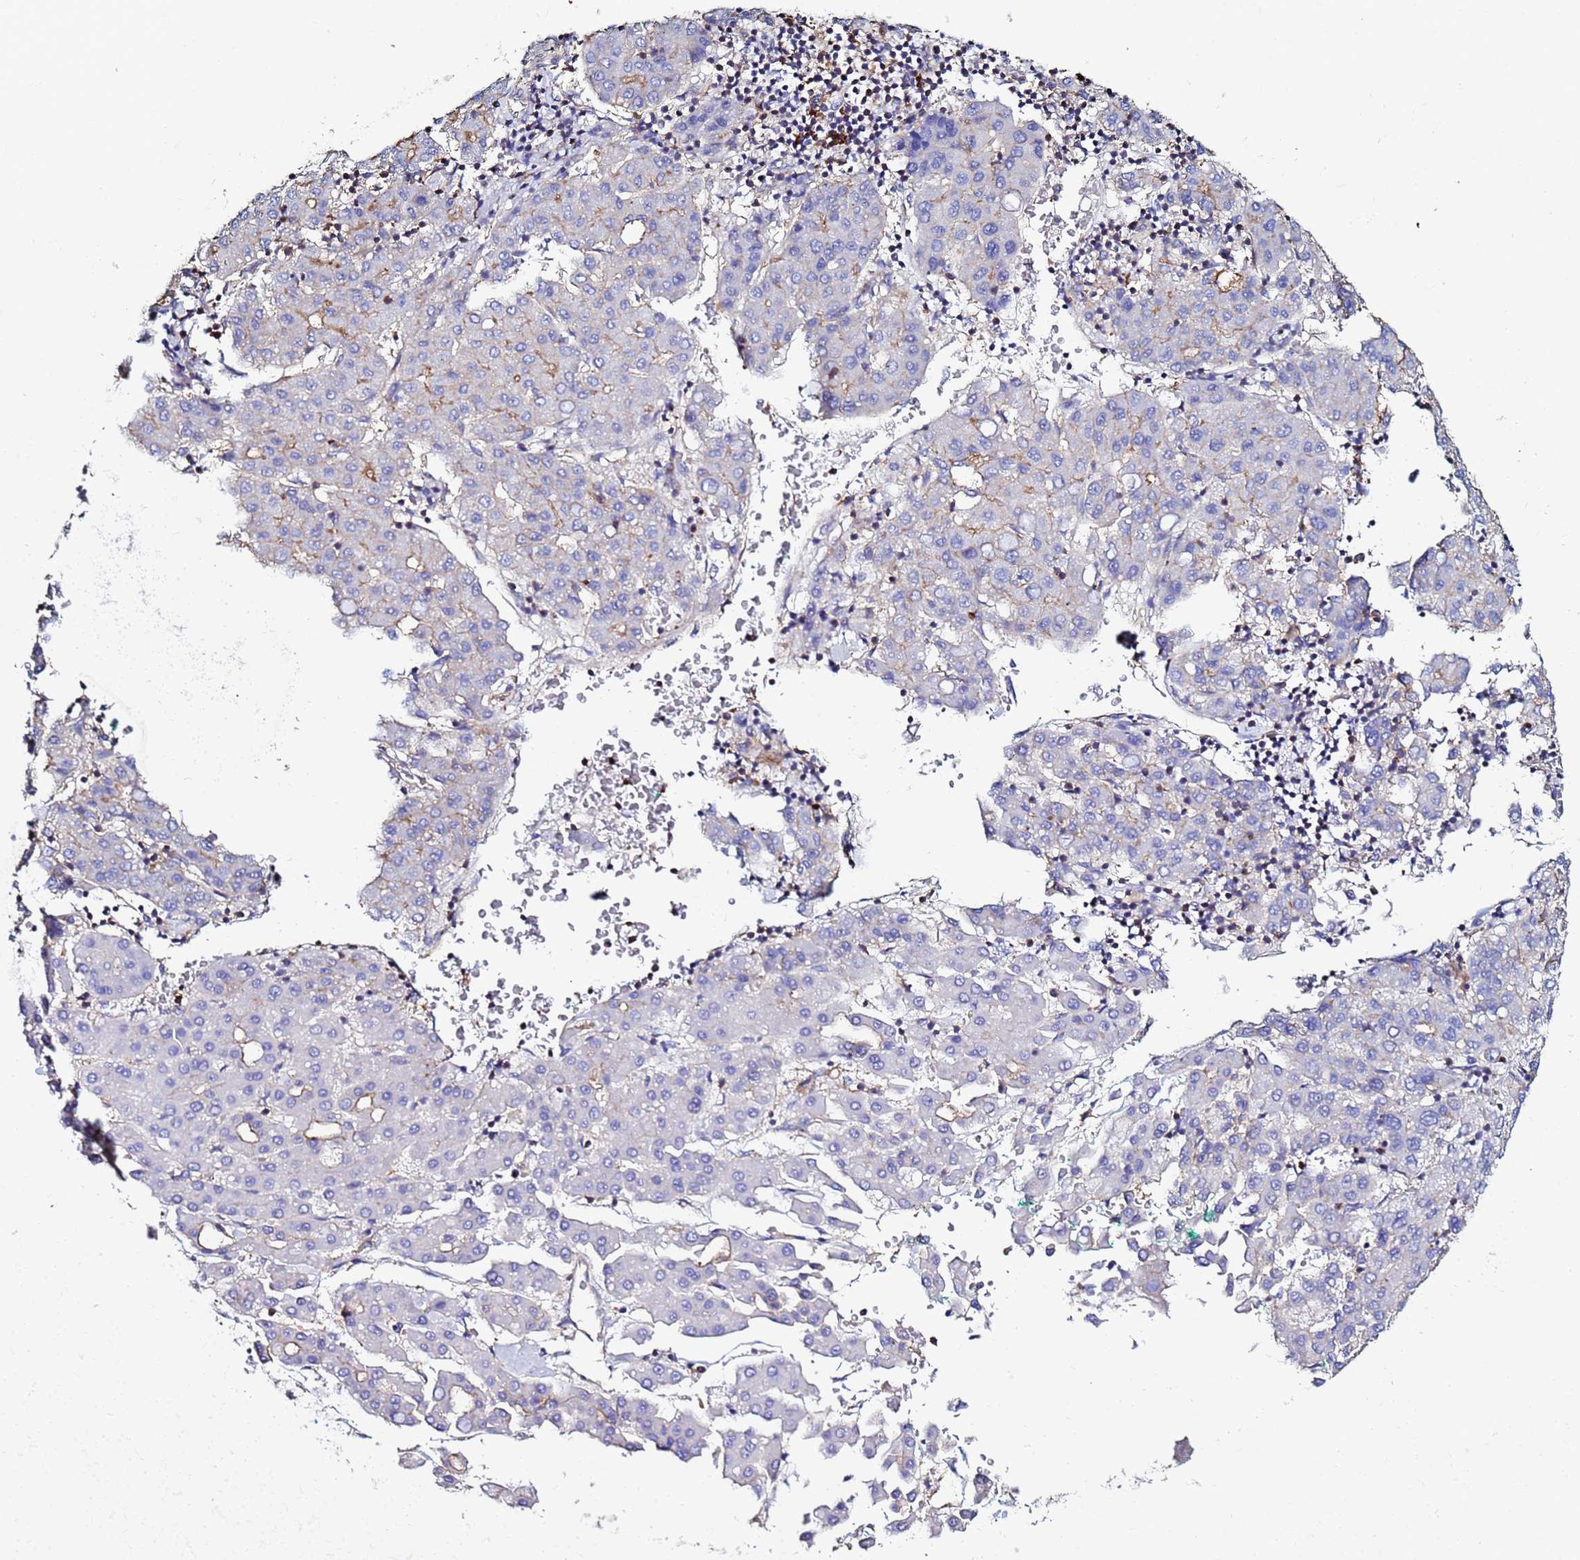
{"staining": {"intensity": "moderate", "quantity": "<25%", "location": "cytoplasmic/membranous"}, "tissue": "liver cancer", "cell_type": "Tumor cells", "image_type": "cancer", "snomed": [{"axis": "morphology", "description": "Carcinoma, Hepatocellular, NOS"}, {"axis": "topography", "description": "Liver"}], "caption": "Protein expression analysis of human liver cancer reveals moderate cytoplasmic/membranous staining in about <25% of tumor cells.", "gene": "POTEE", "patient": {"sex": "male", "age": 65}}